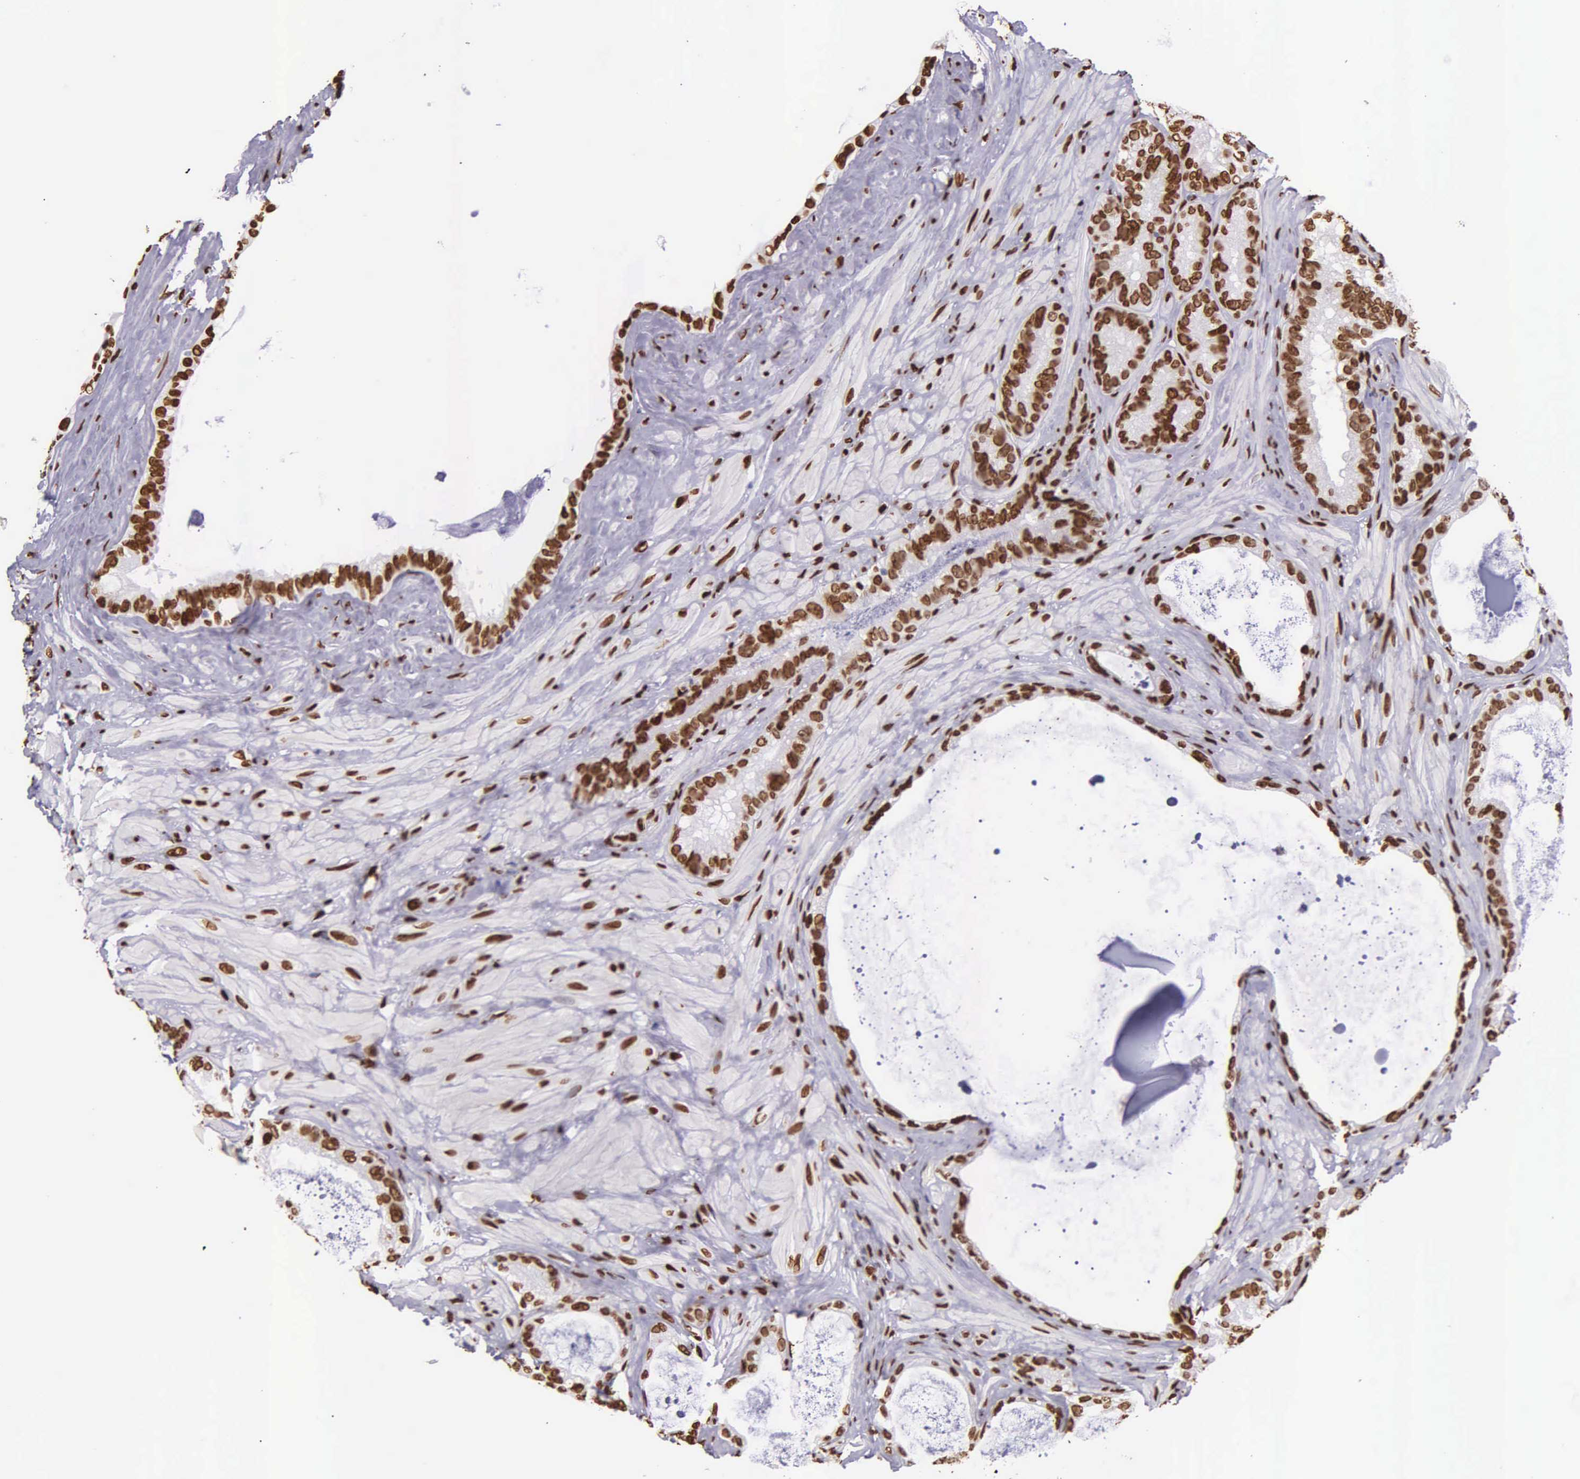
{"staining": {"intensity": "strong", "quantity": ">75%", "location": "nuclear"}, "tissue": "seminal vesicle", "cell_type": "Glandular cells", "image_type": "normal", "snomed": [{"axis": "morphology", "description": "Normal tissue, NOS"}, {"axis": "topography", "description": "Seminal veicle"}], "caption": "An image of human seminal vesicle stained for a protein exhibits strong nuclear brown staining in glandular cells. Using DAB (brown) and hematoxylin (blue) stains, captured at high magnification using brightfield microscopy.", "gene": "H1", "patient": {"sex": "male", "age": 63}}